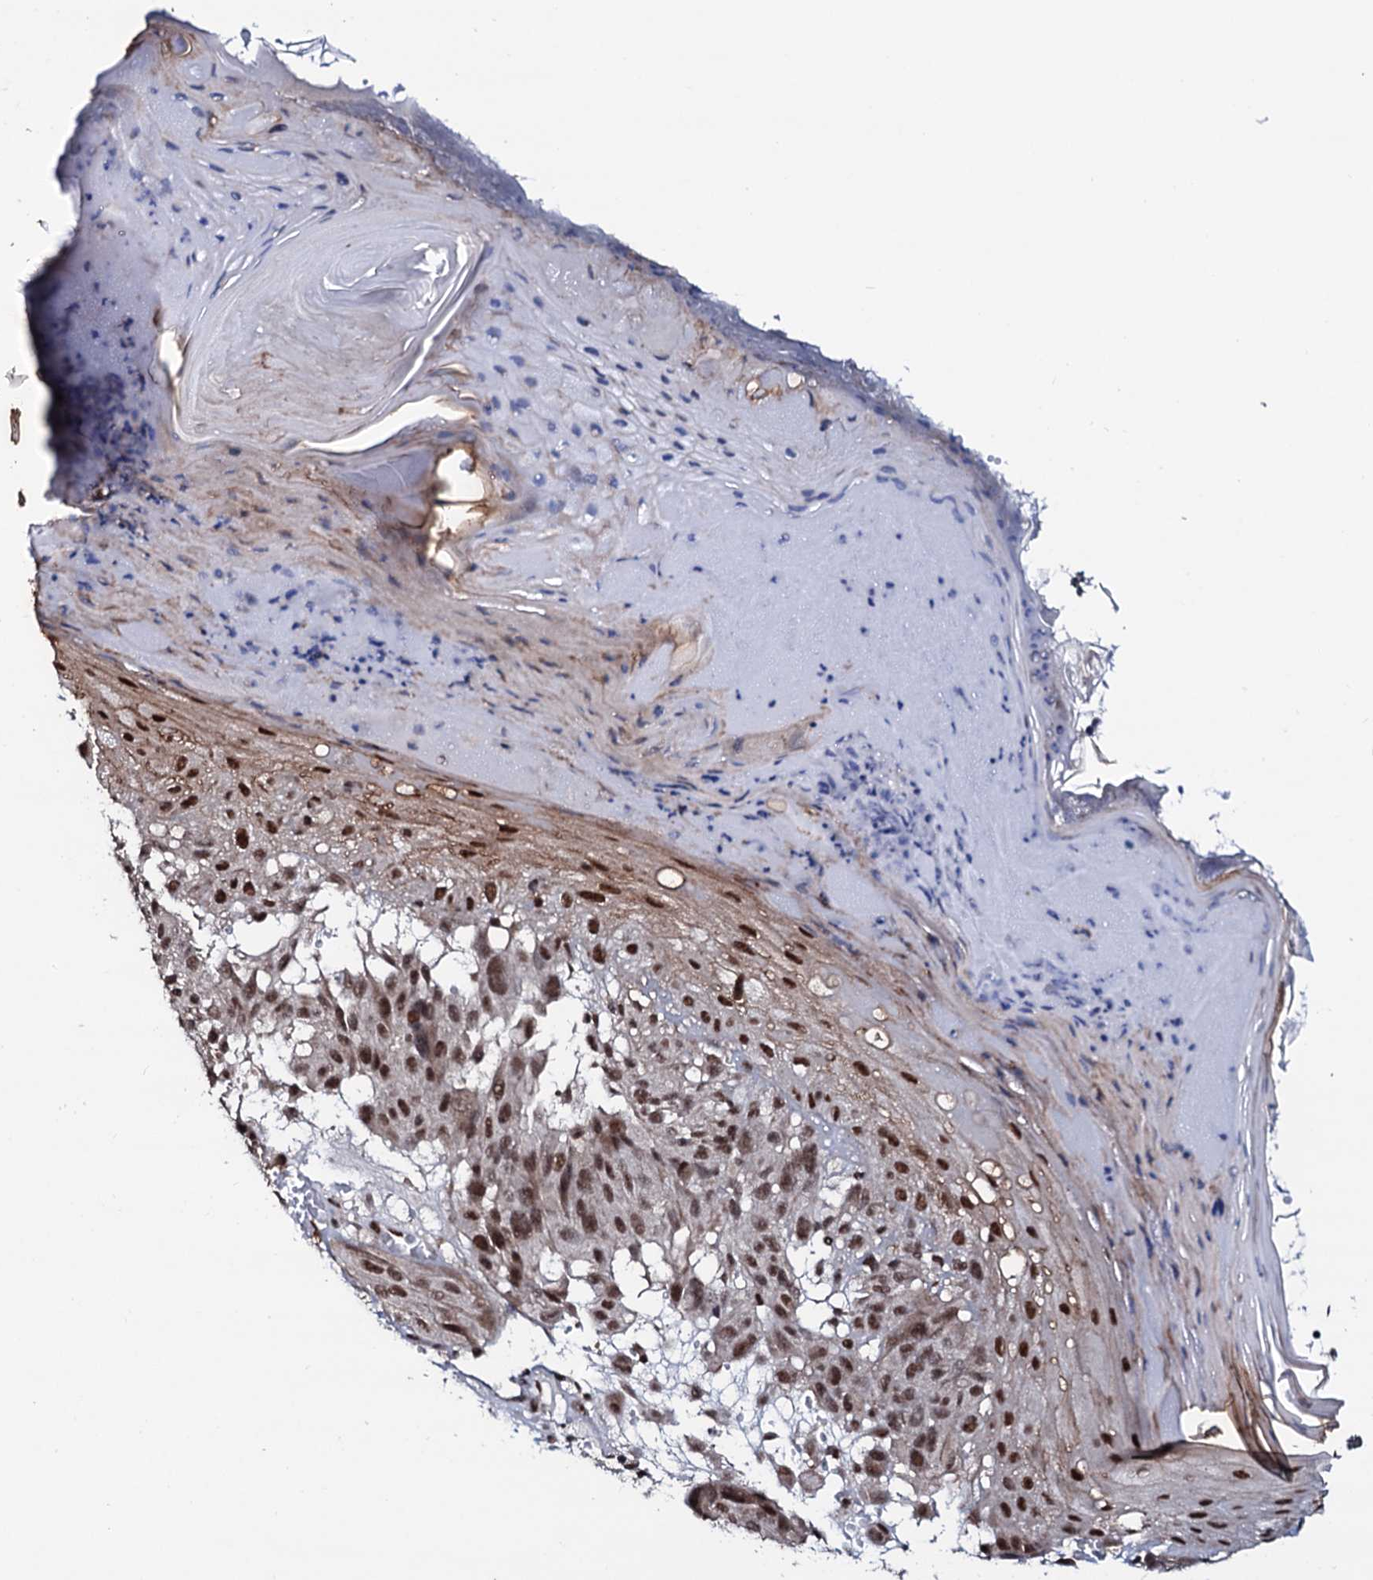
{"staining": {"intensity": "moderate", "quantity": ">75%", "location": "nuclear"}, "tissue": "melanoma", "cell_type": "Tumor cells", "image_type": "cancer", "snomed": [{"axis": "morphology", "description": "Malignant melanoma, NOS"}, {"axis": "topography", "description": "Skin"}], "caption": "Protein staining by immunohistochemistry shows moderate nuclear expression in approximately >75% of tumor cells in melanoma.", "gene": "PRPF18", "patient": {"sex": "male", "age": 83}}